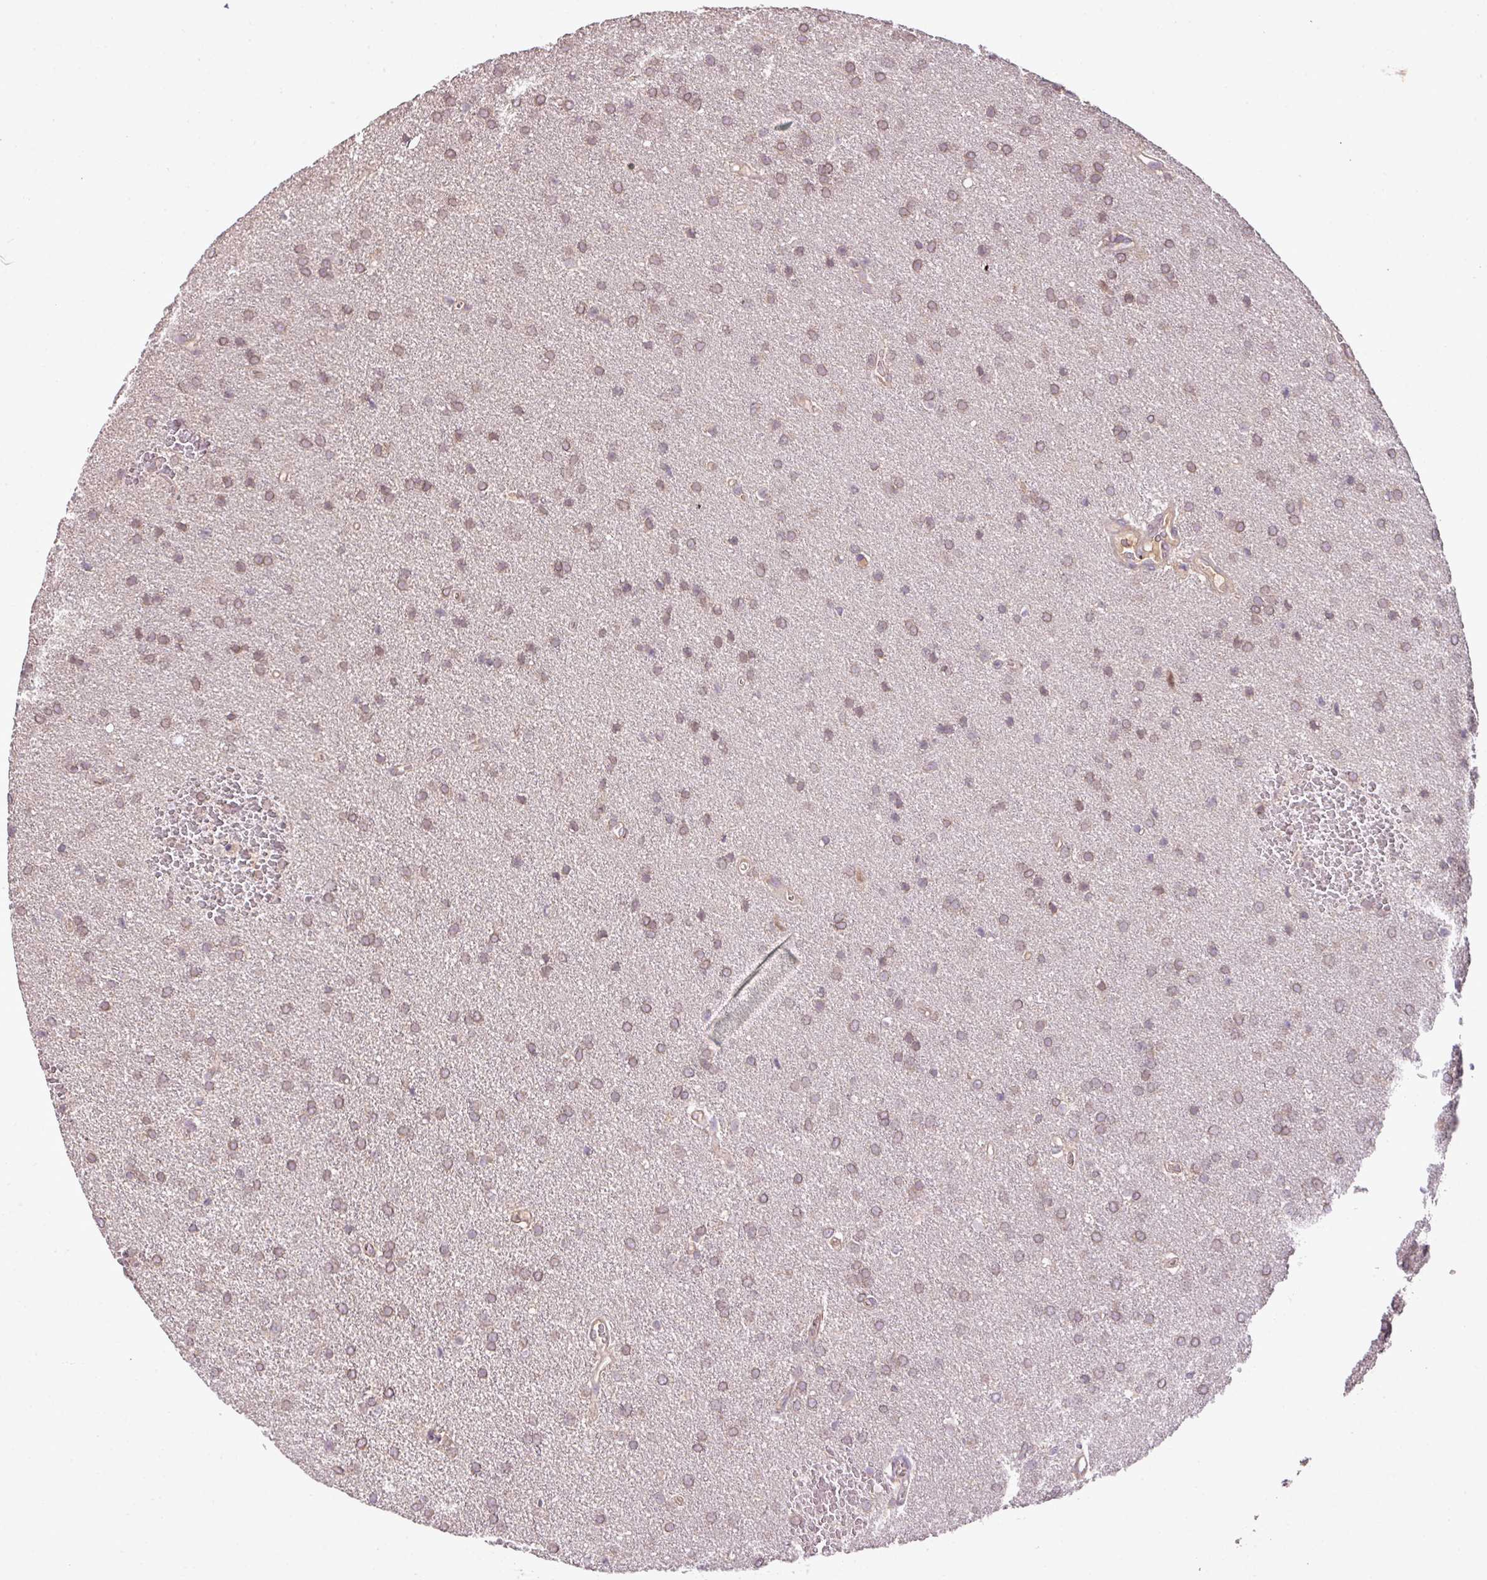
{"staining": {"intensity": "weak", "quantity": "25%-75%", "location": "cytoplasmic/membranous"}, "tissue": "glioma", "cell_type": "Tumor cells", "image_type": "cancer", "snomed": [{"axis": "morphology", "description": "Glioma, malignant, Low grade"}, {"axis": "topography", "description": "Brain"}], "caption": "Malignant glioma (low-grade) tissue reveals weak cytoplasmic/membranous staining in approximately 25%-75% of tumor cells, visualized by immunohistochemistry.", "gene": "DNAAF4", "patient": {"sex": "female", "age": 34}}